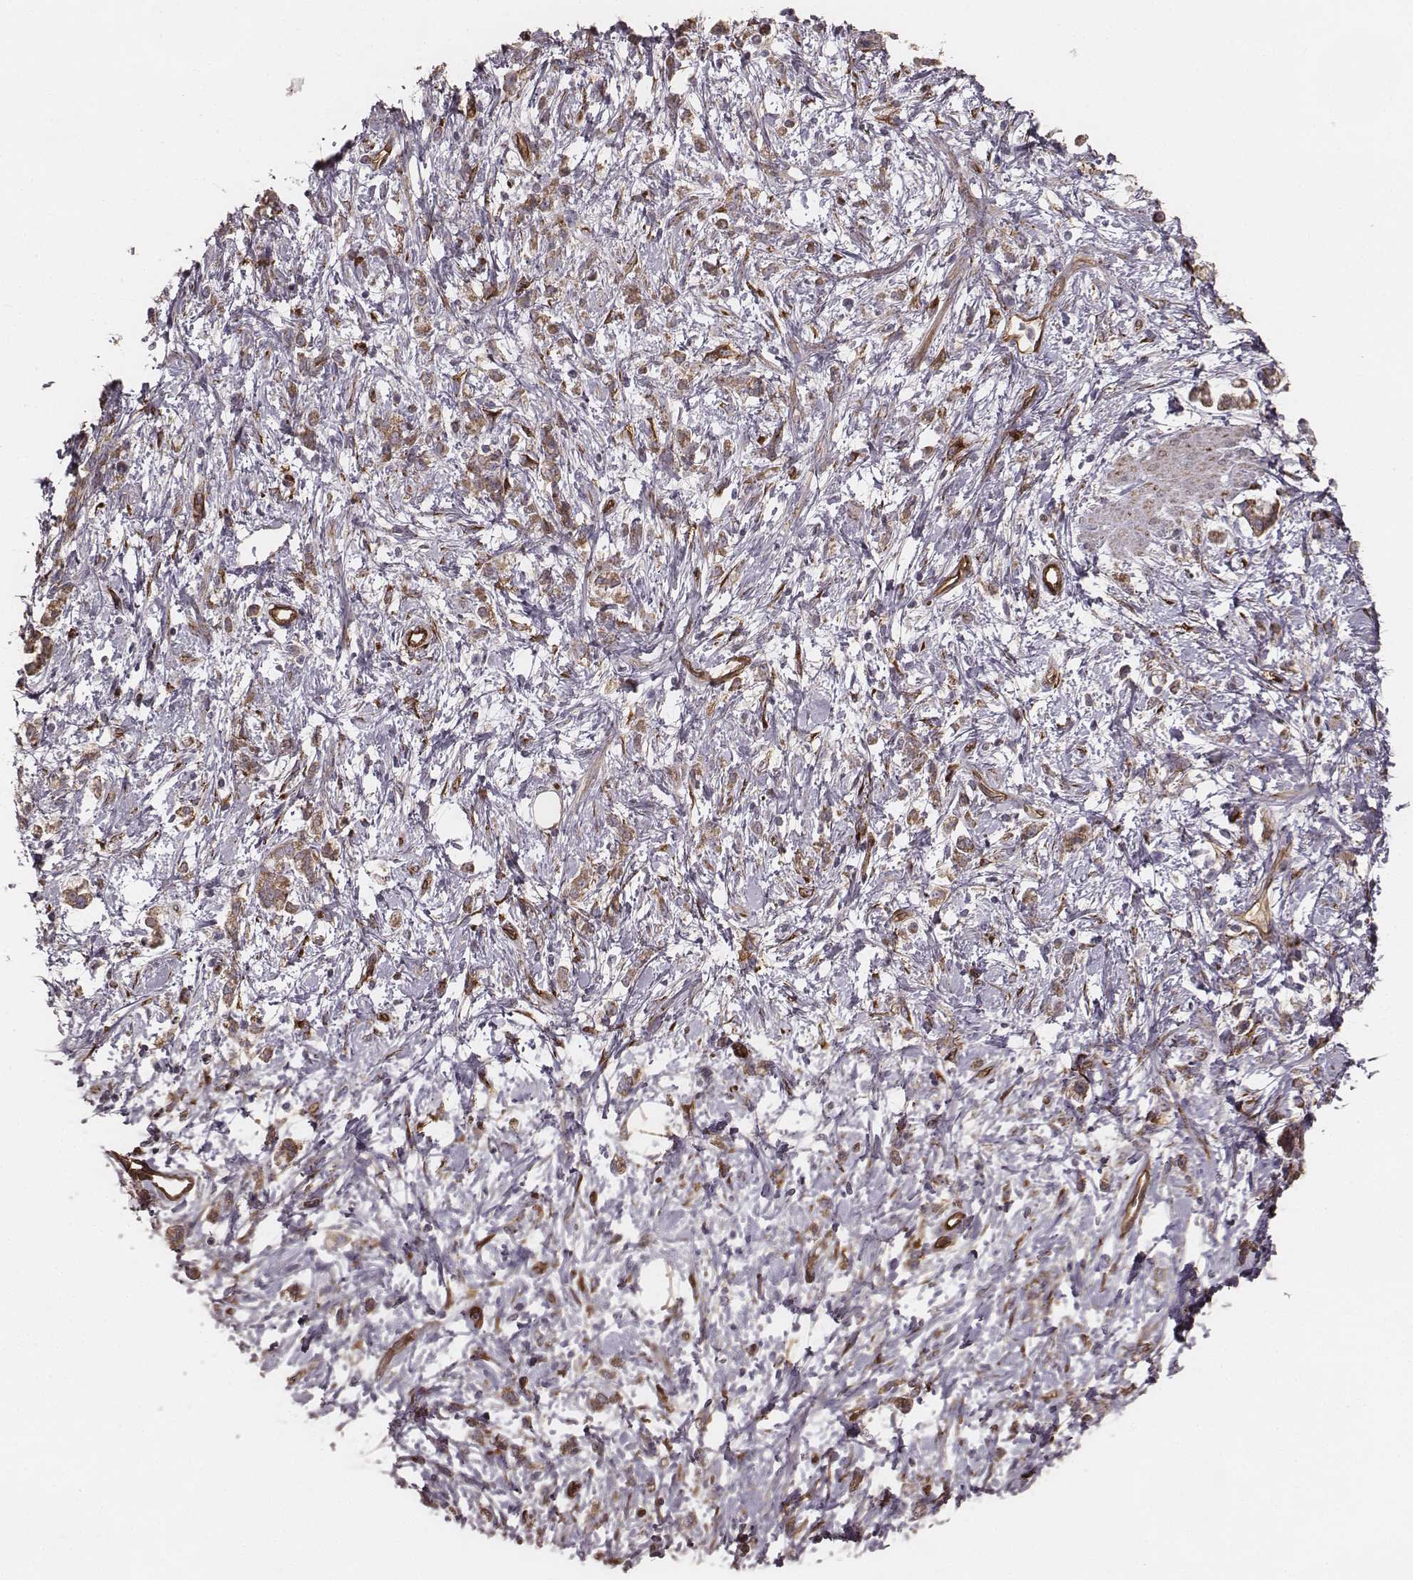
{"staining": {"intensity": "moderate", "quantity": "25%-75%", "location": "cytoplasmic/membranous"}, "tissue": "stomach cancer", "cell_type": "Tumor cells", "image_type": "cancer", "snomed": [{"axis": "morphology", "description": "Adenocarcinoma, NOS"}, {"axis": "topography", "description": "Stomach"}], "caption": "Moderate cytoplasmic/membranous protein staining is appreciated in about 25%-75% of tumor cells in stomach cancer (adenocarcinoma). (IHC, brightfield microscopy, high magnification).", "gene": "PALMD", "patient": {"sex": "female", "age": 60}}